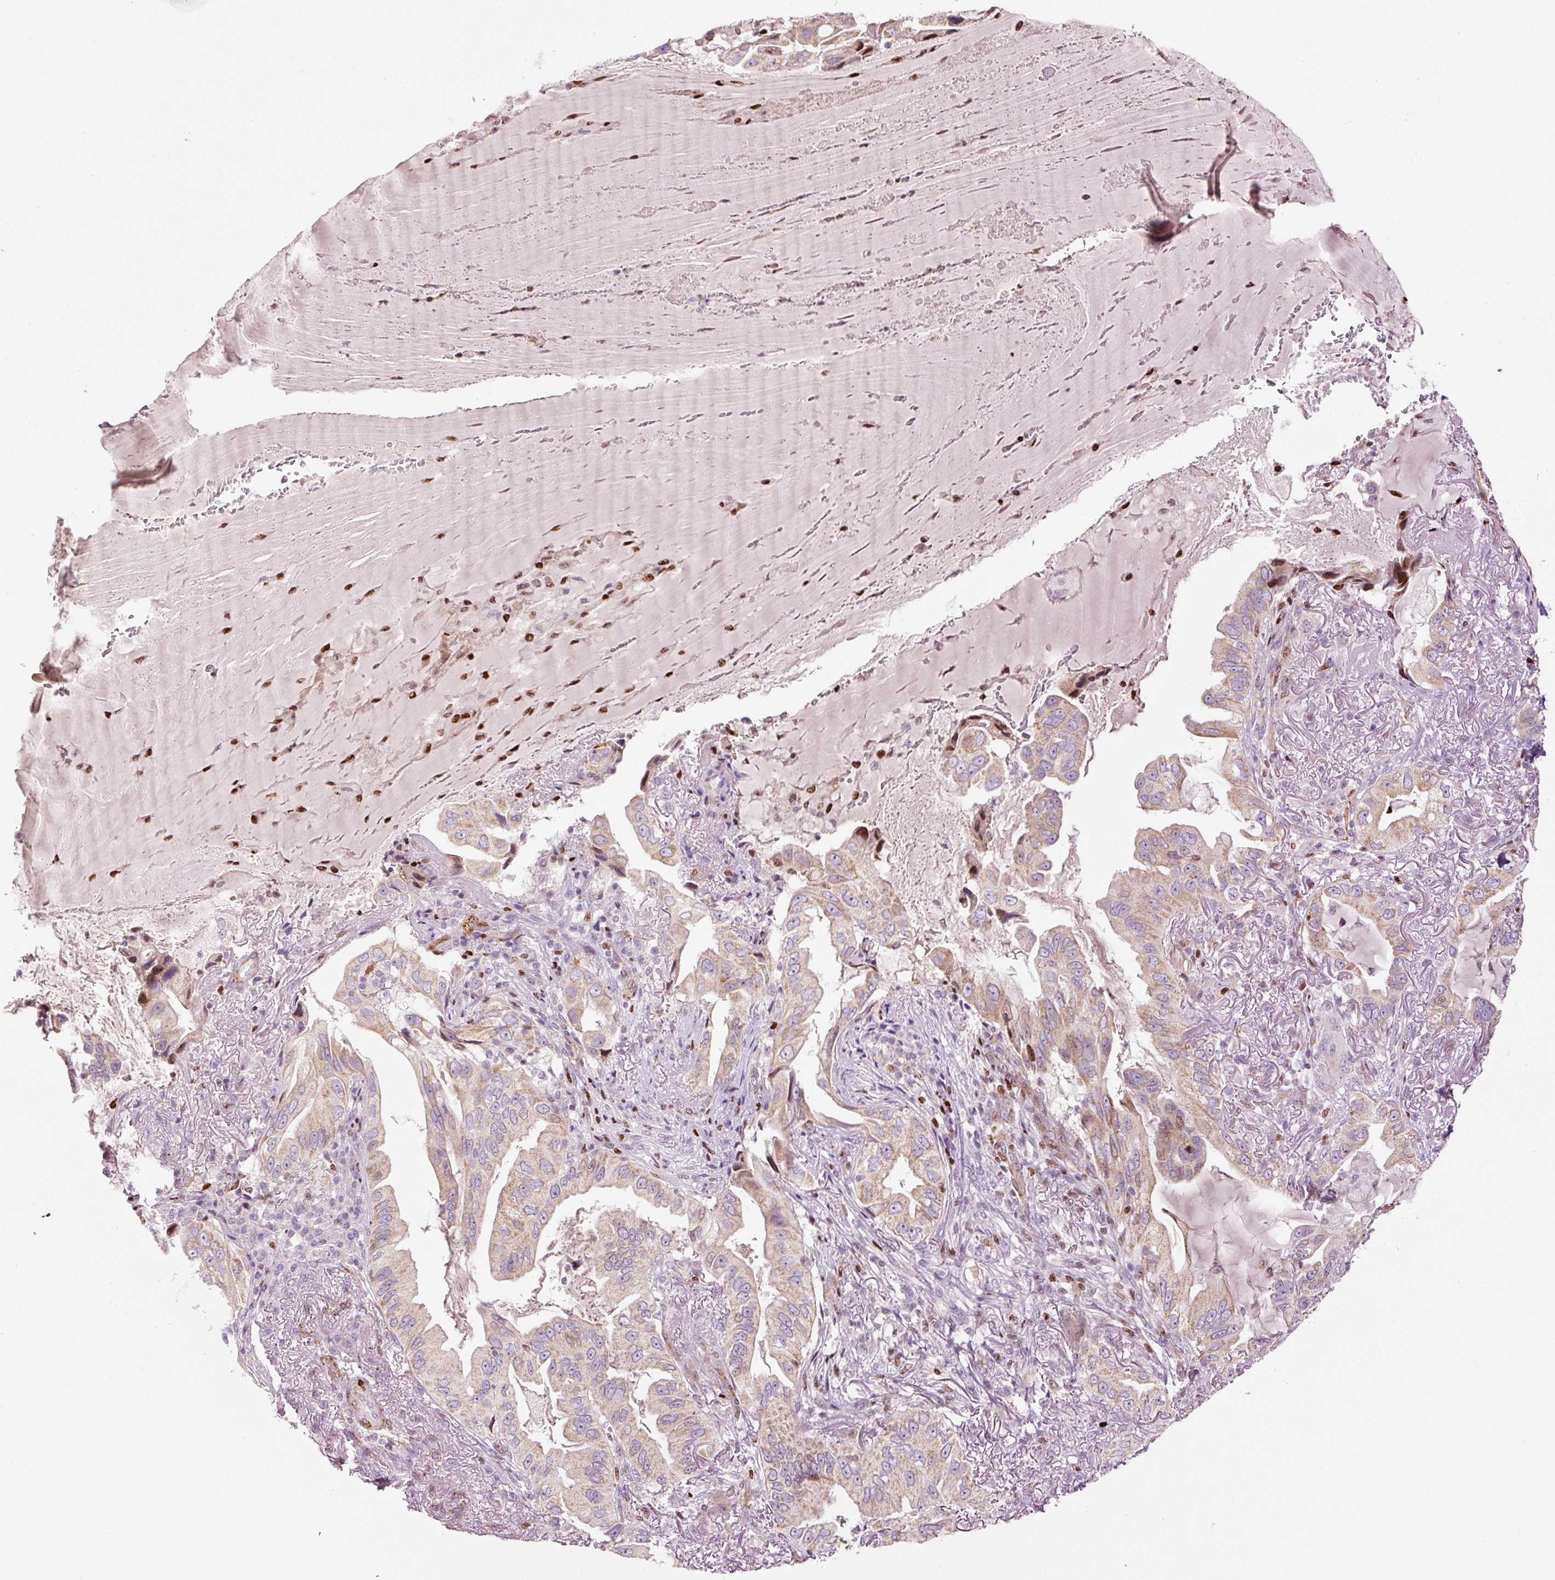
{"staining": {"intensity": "moderate", "quantity": "25%-75%", "location": "cytoplasmic/membranous"}, "tissue": "lung cancer", "cell_type": "Tumor cells", "image_type": "cancer", "snomed": [{"axis": "morphology", "description": "Adenocarcinoma, NOS"}, {"axis": "topography", "description": "Lung"}], "caption": "Lung cancer (adenocarcinoma) was stained to show a protein in brown. There is medium levels of moderate cytoplasmic/membranous positivity in about 25%-75% of tumor cells.", "gene": "TMEM8B", "patient": {"sex": "female", "age": 69}}